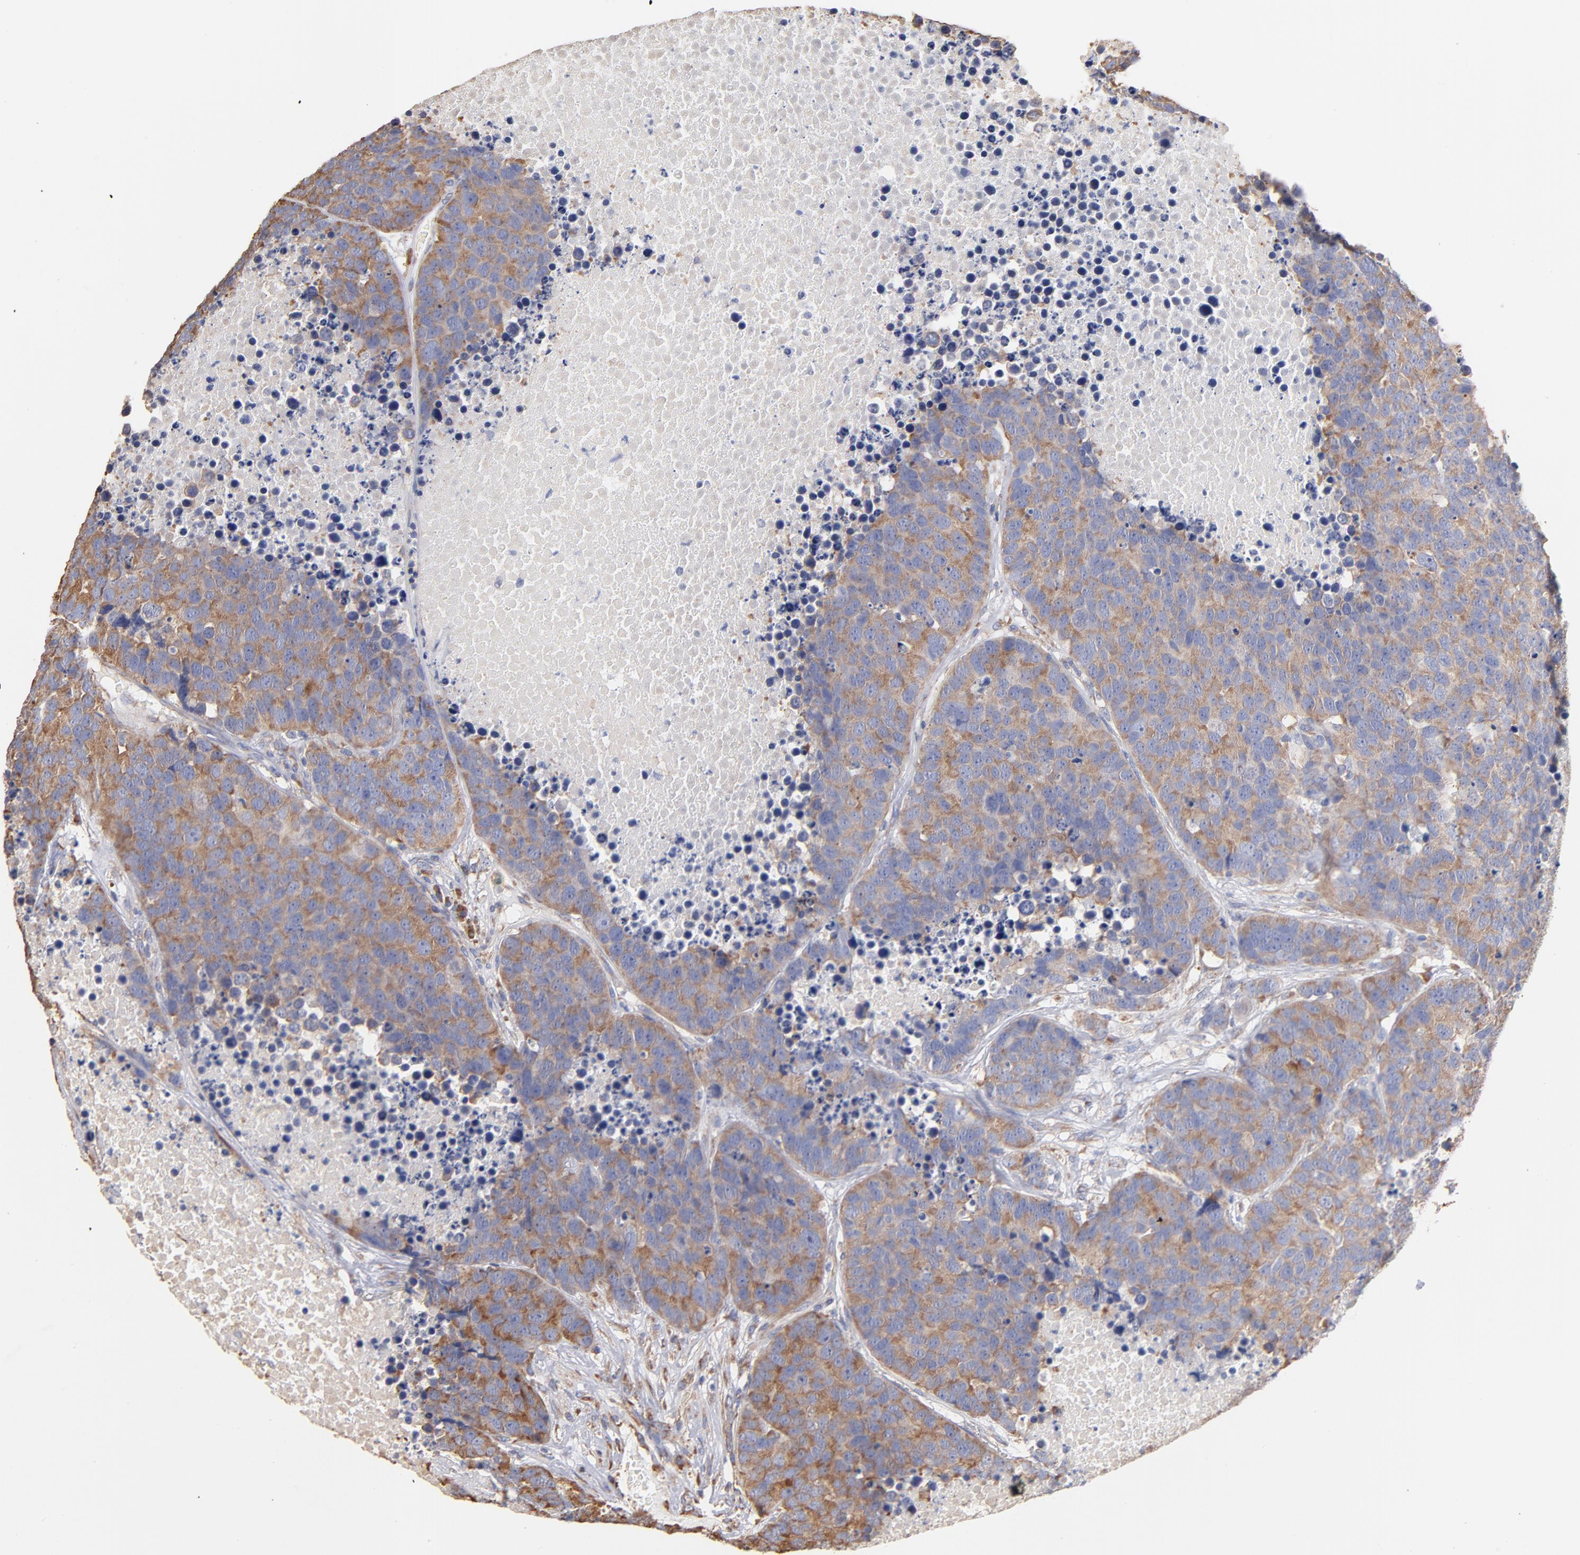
{"staining": {"intensity": "moderate", "quantity": ">75%", "location": "cytoplasmic/membranous"}, "tissue": "carcinoid", "cell_type": "Tumor cells", "image_type": "cancer", "snomed": [{"axis": "morphology", "description": "Carcinoid, malignant, NOS"}, {"axis": "topography", "description": "Lung"}], "caption": "Protein expression analysis of malignant carcinoid displays moderate cytoplasmic/membranous expression in about >75% of tumor cells. (DAB (3,3'-diaminobenzidine) IHC with brightfield microscopy, high magnification).", "gene": "RPL9", "patient": {"sex": "male", "age": 60}}